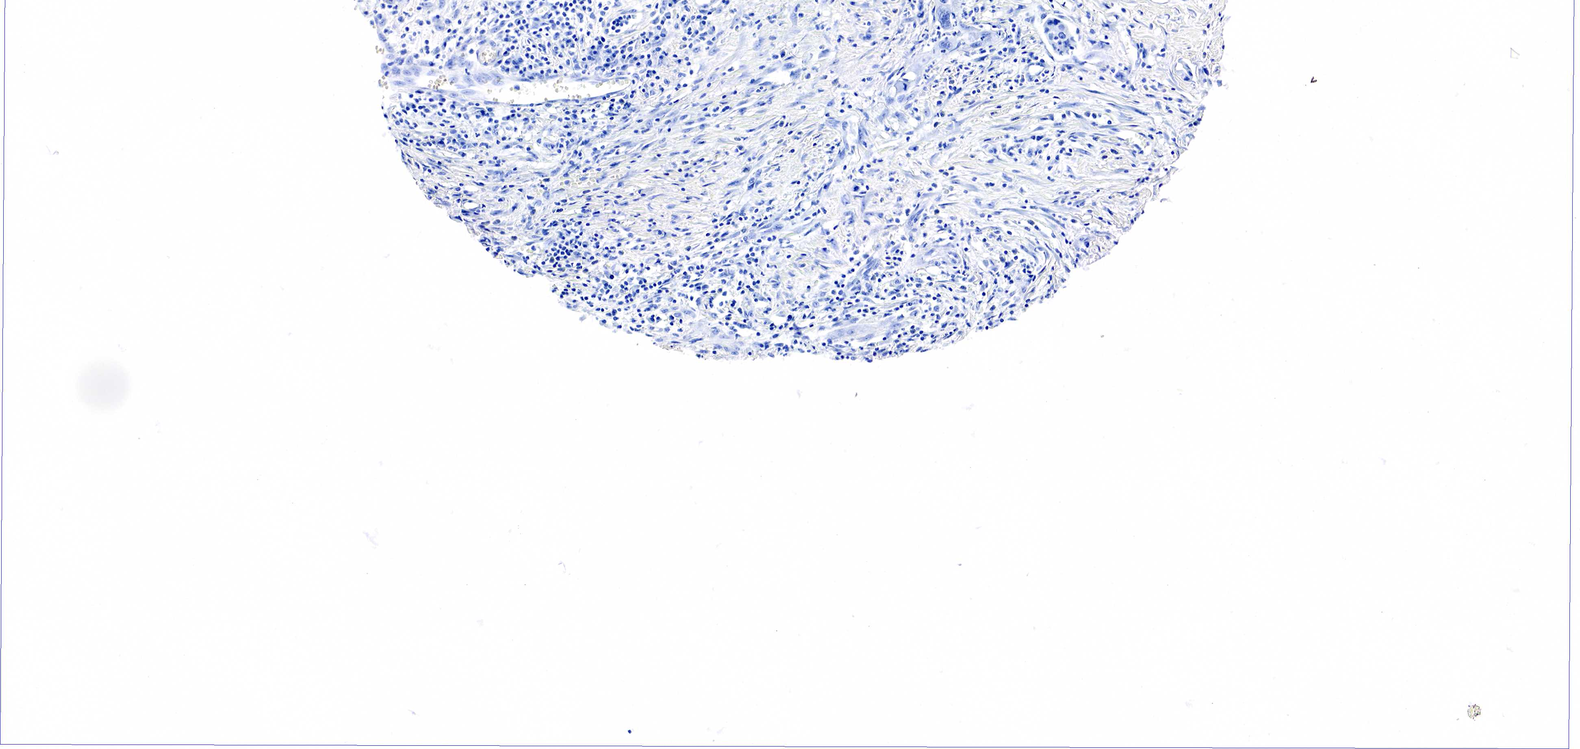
{"staining": {"intensity": "negative", "quantity": "none", "location": "none"}, "tissue": "urothelial cancer", "cell_type": "Tumor cells", "image_type": "cancer", "snomed": [{"axis": "morphology", "description": "Urothelial carcinoma, High grade"}, {"axis": "topography", "description": "Urinary bladder"}], "caption": "High magnification brightfield microscopy of urothelial cancer stained with DAB (brown) and counterstained with hematoxylin (blue): tumor cells show no significant staining. (Brightfield microscopy of DAB IHC at high magnification).", "gene": "ACP3", "patient": {"sex": "male", "age": 66}}